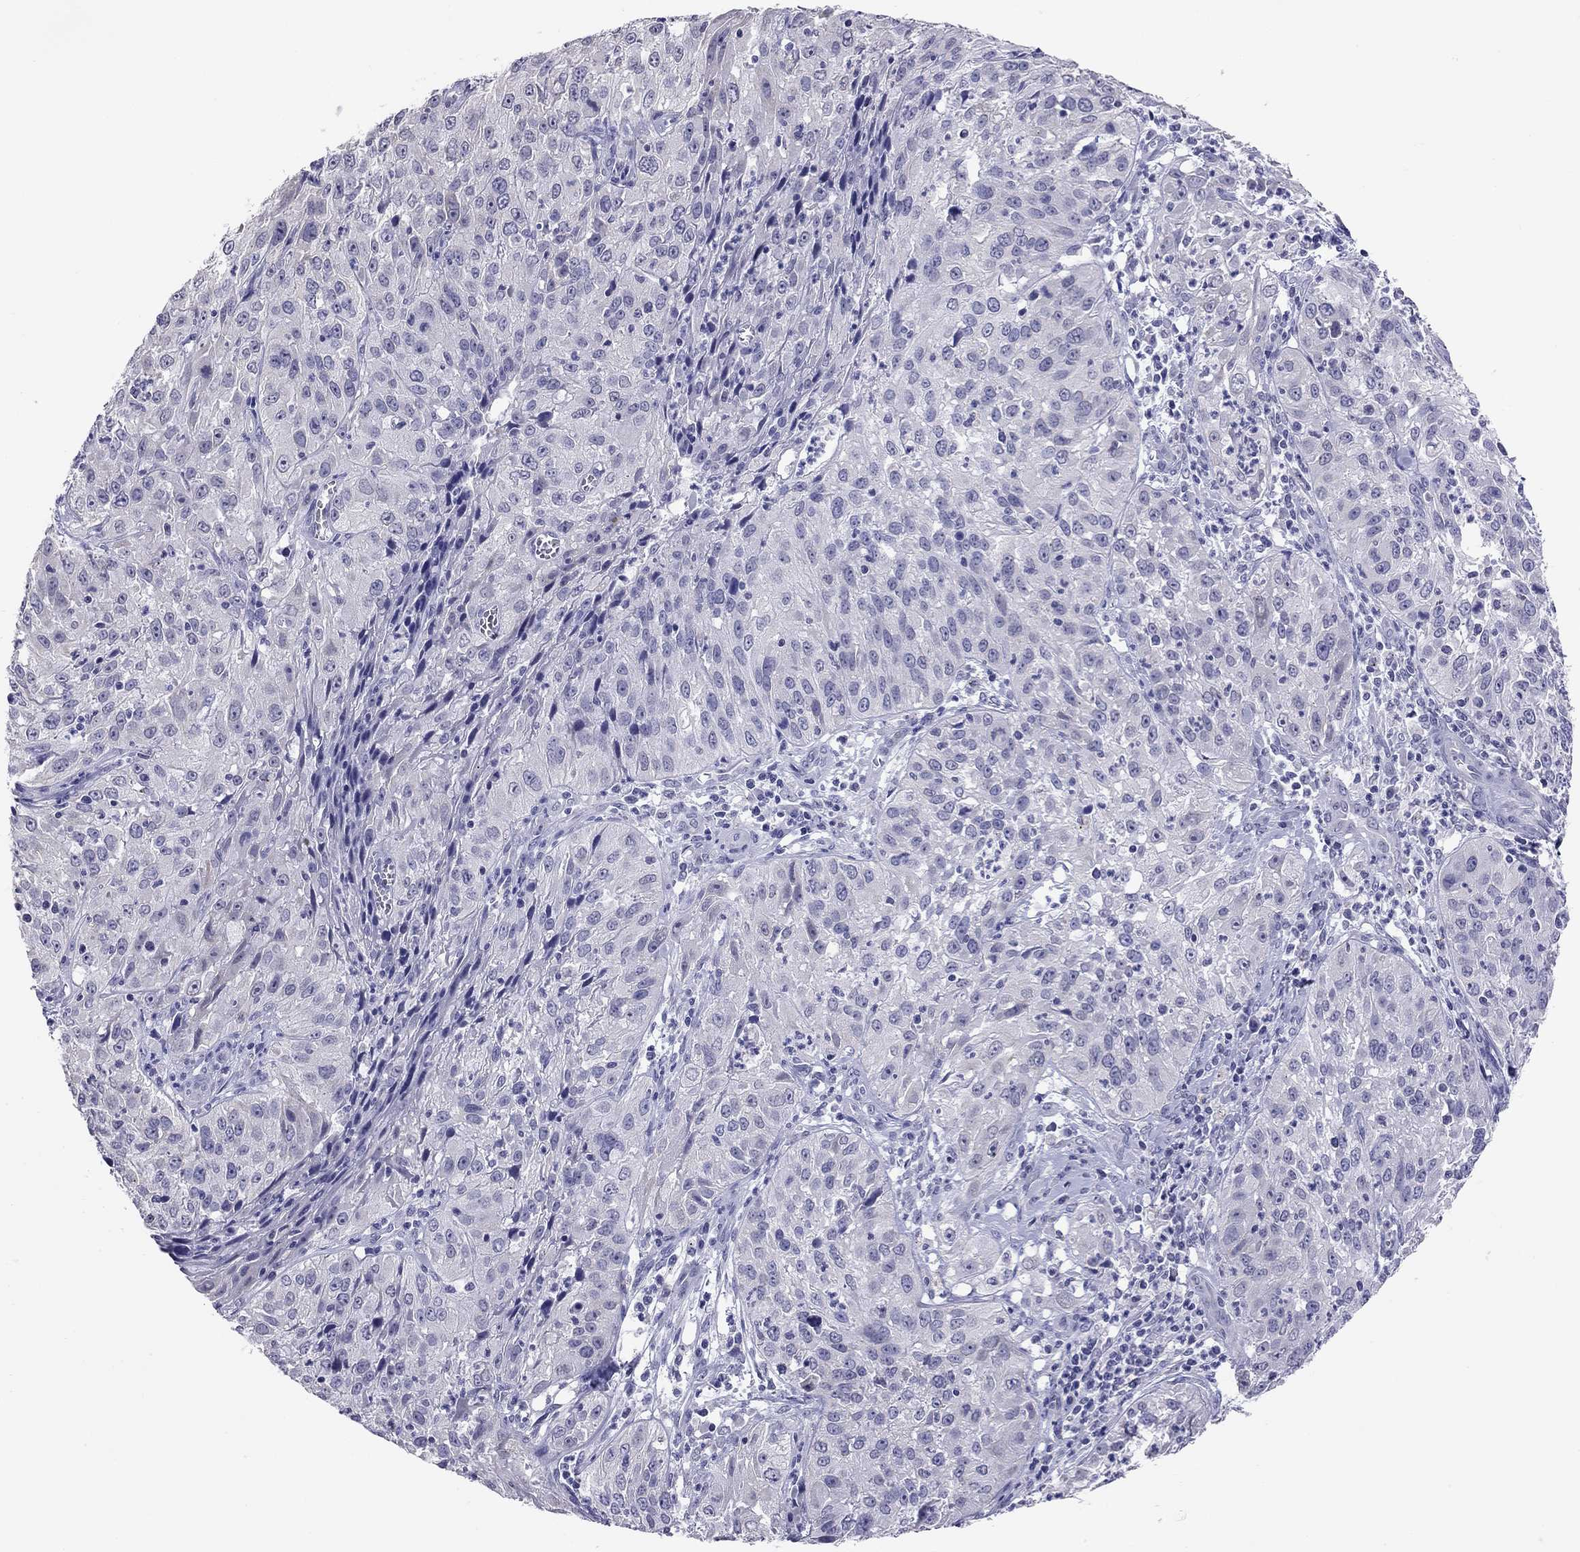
{"staining": {"intensity": "negative", "quantity": "none", "location": "none"}, "tissue": "cervical cancer", "cell_type": "Tumor cells", "image_type": "cancer", "snomed": [{"axis": "morphology", "description": "Squamous cell carcinoma, NOS"}, {"axis": "topography", "description": "Cervix"}], "caption": "The micrograph displays no significant expression in tumor cells of squamous cell carcinoma (cervical).", "gene": "ARMC12", "patient": {"sex": "female", "age": 32}}